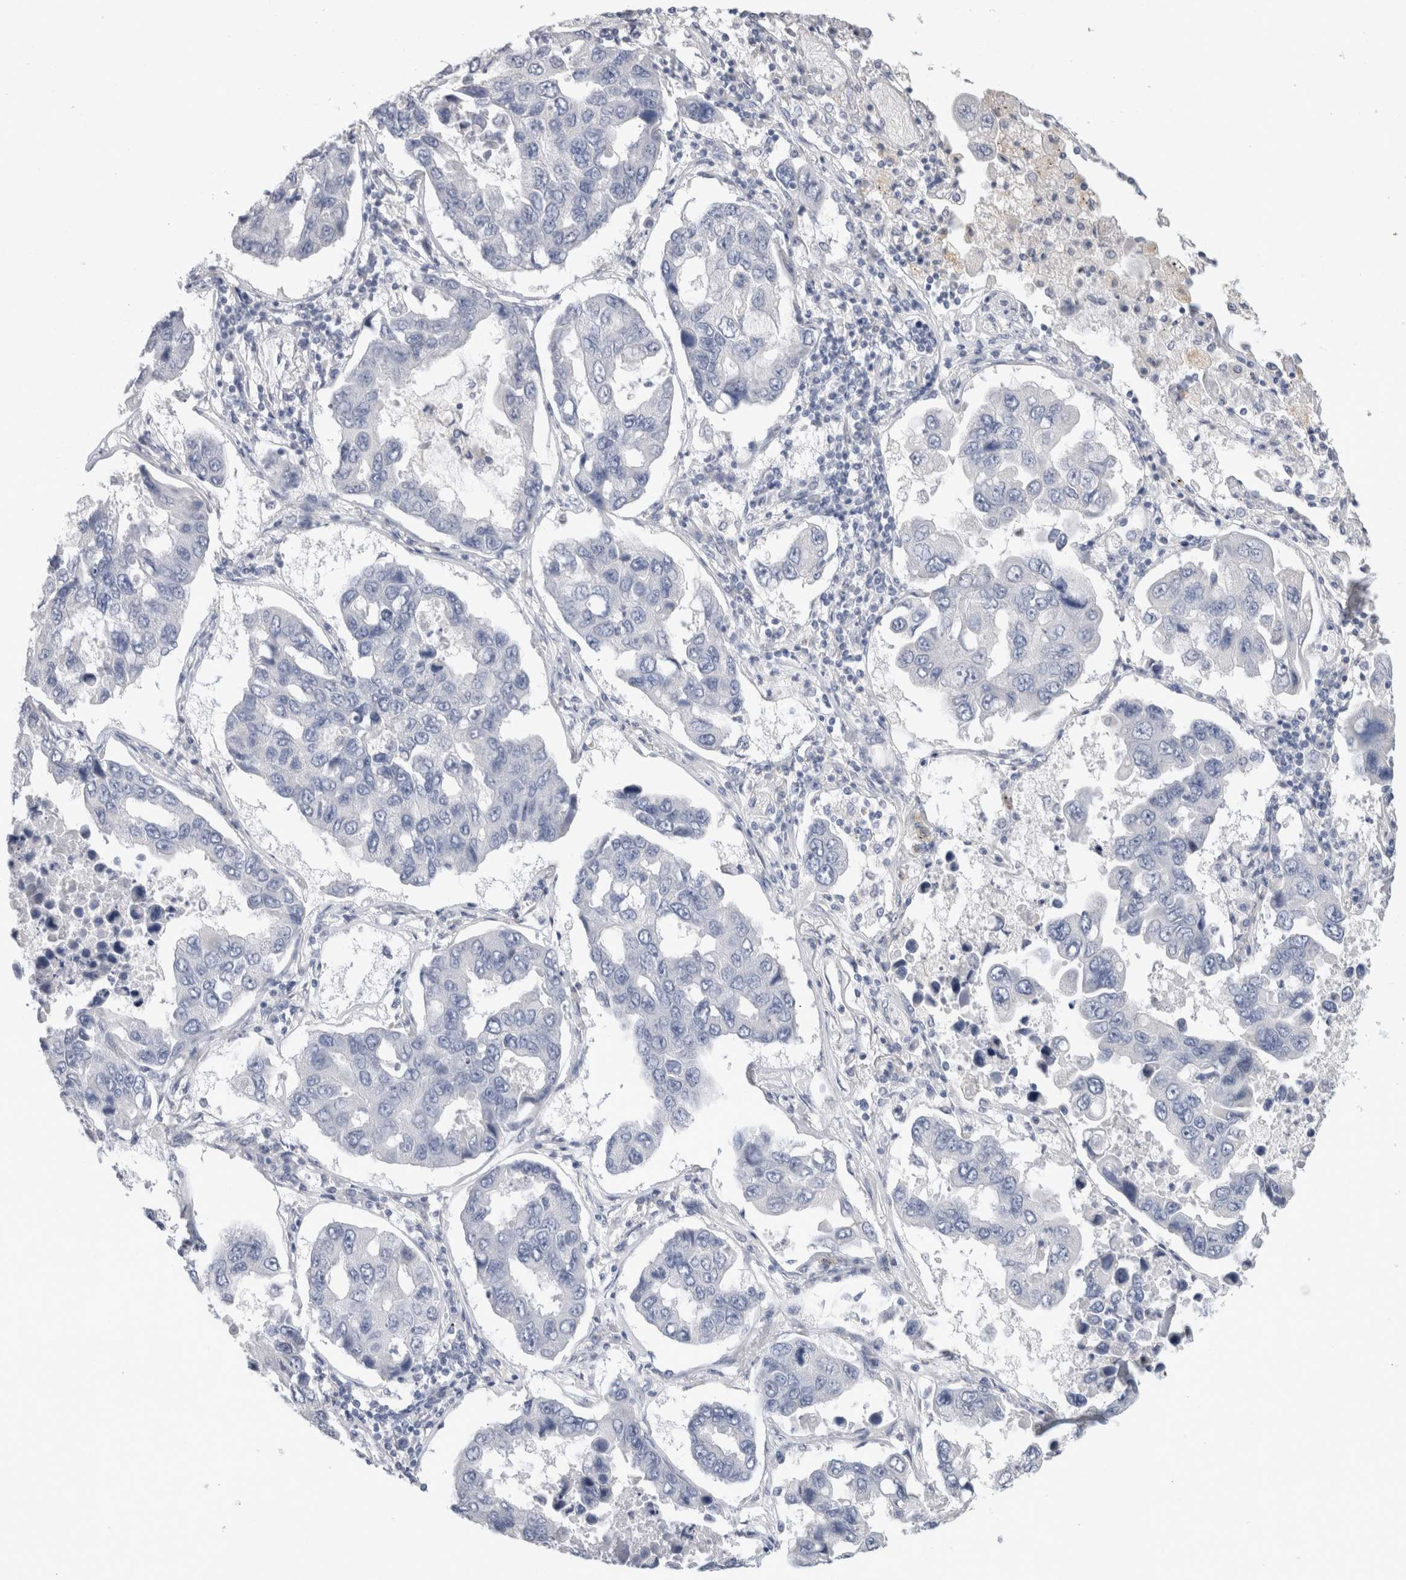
{"staining": {"intensity": "negative", "quantity": "none", "location": "none"}, "tissue": "lung cancer", "cell_type": "Tumor cells", "image_type": "cancer", "snomed": [{"axis": "morphology", "description": "Adenocarcinoma, NOS"}, {"axis": "topography", "description": "Lung"}], "caption": "There is no significant staining in tumor cells of lung cancer (adenocarcinoma).", "gene": "BCAN", "patient": {"sex": "male", "age": 64}}